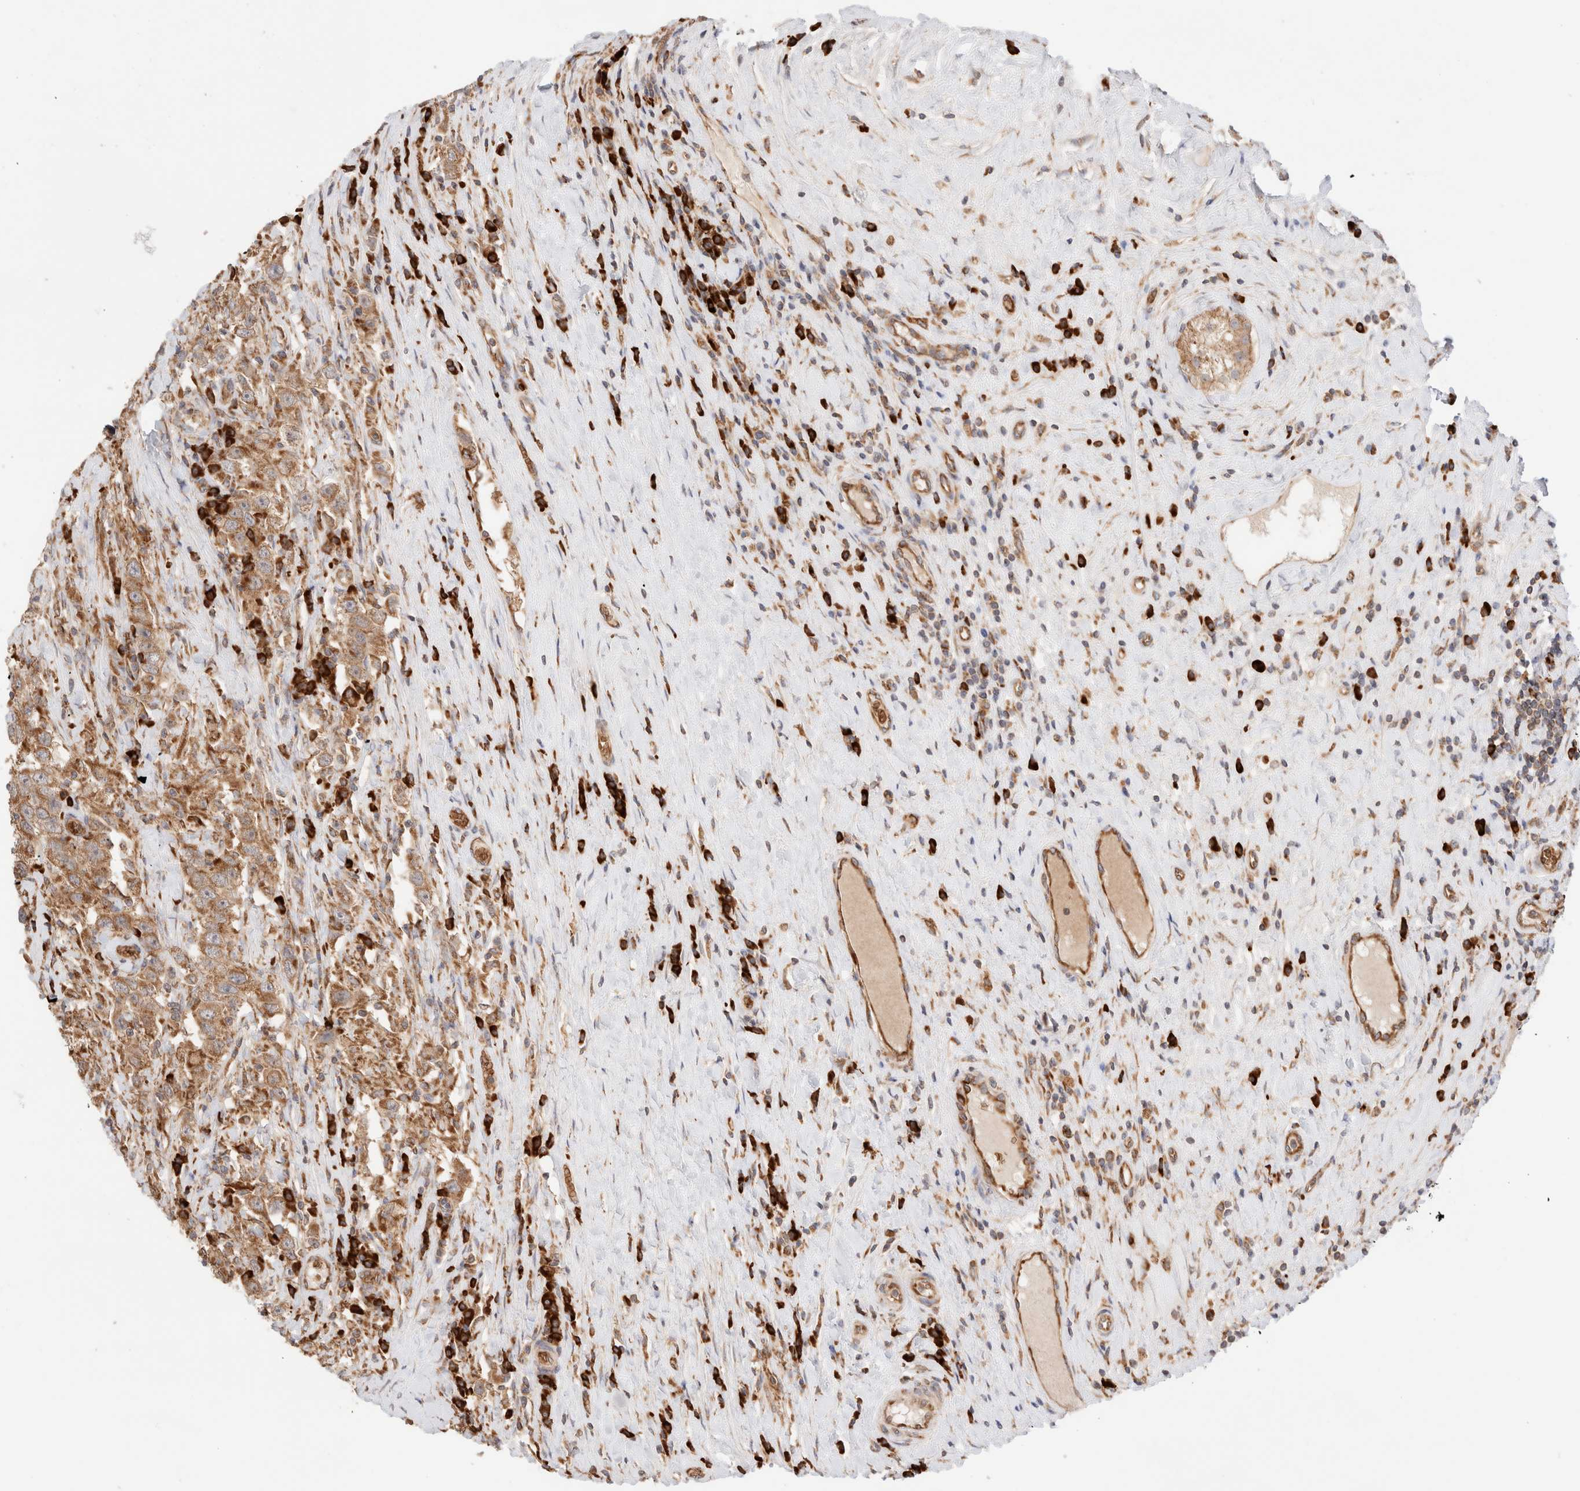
{"staining": {"intensity": "moderate", "quantity": ">75%", "location": "cytoplasmic/membranous"}, "tissue": "testis cancer", "cell_type": "Tumor cells", "image_type": "cancer", "snomed": [{"axis": "morphology", "description": "Seminoma, NOS"}, {"axis": "topography", "description": "Testis"}], "caption": "Tumor cells exhibit medium levels of moderate cytoplasmic/membranous staining in approximately >75% of cells in human testis cancer (seminoma). The staining is performed using DAB brown chromogen to label protein expression. The nuclei are counter-stained blue using hematoxylin.", "gene": "UTS2B", "patient": {"sex": "male", "age": 41}}